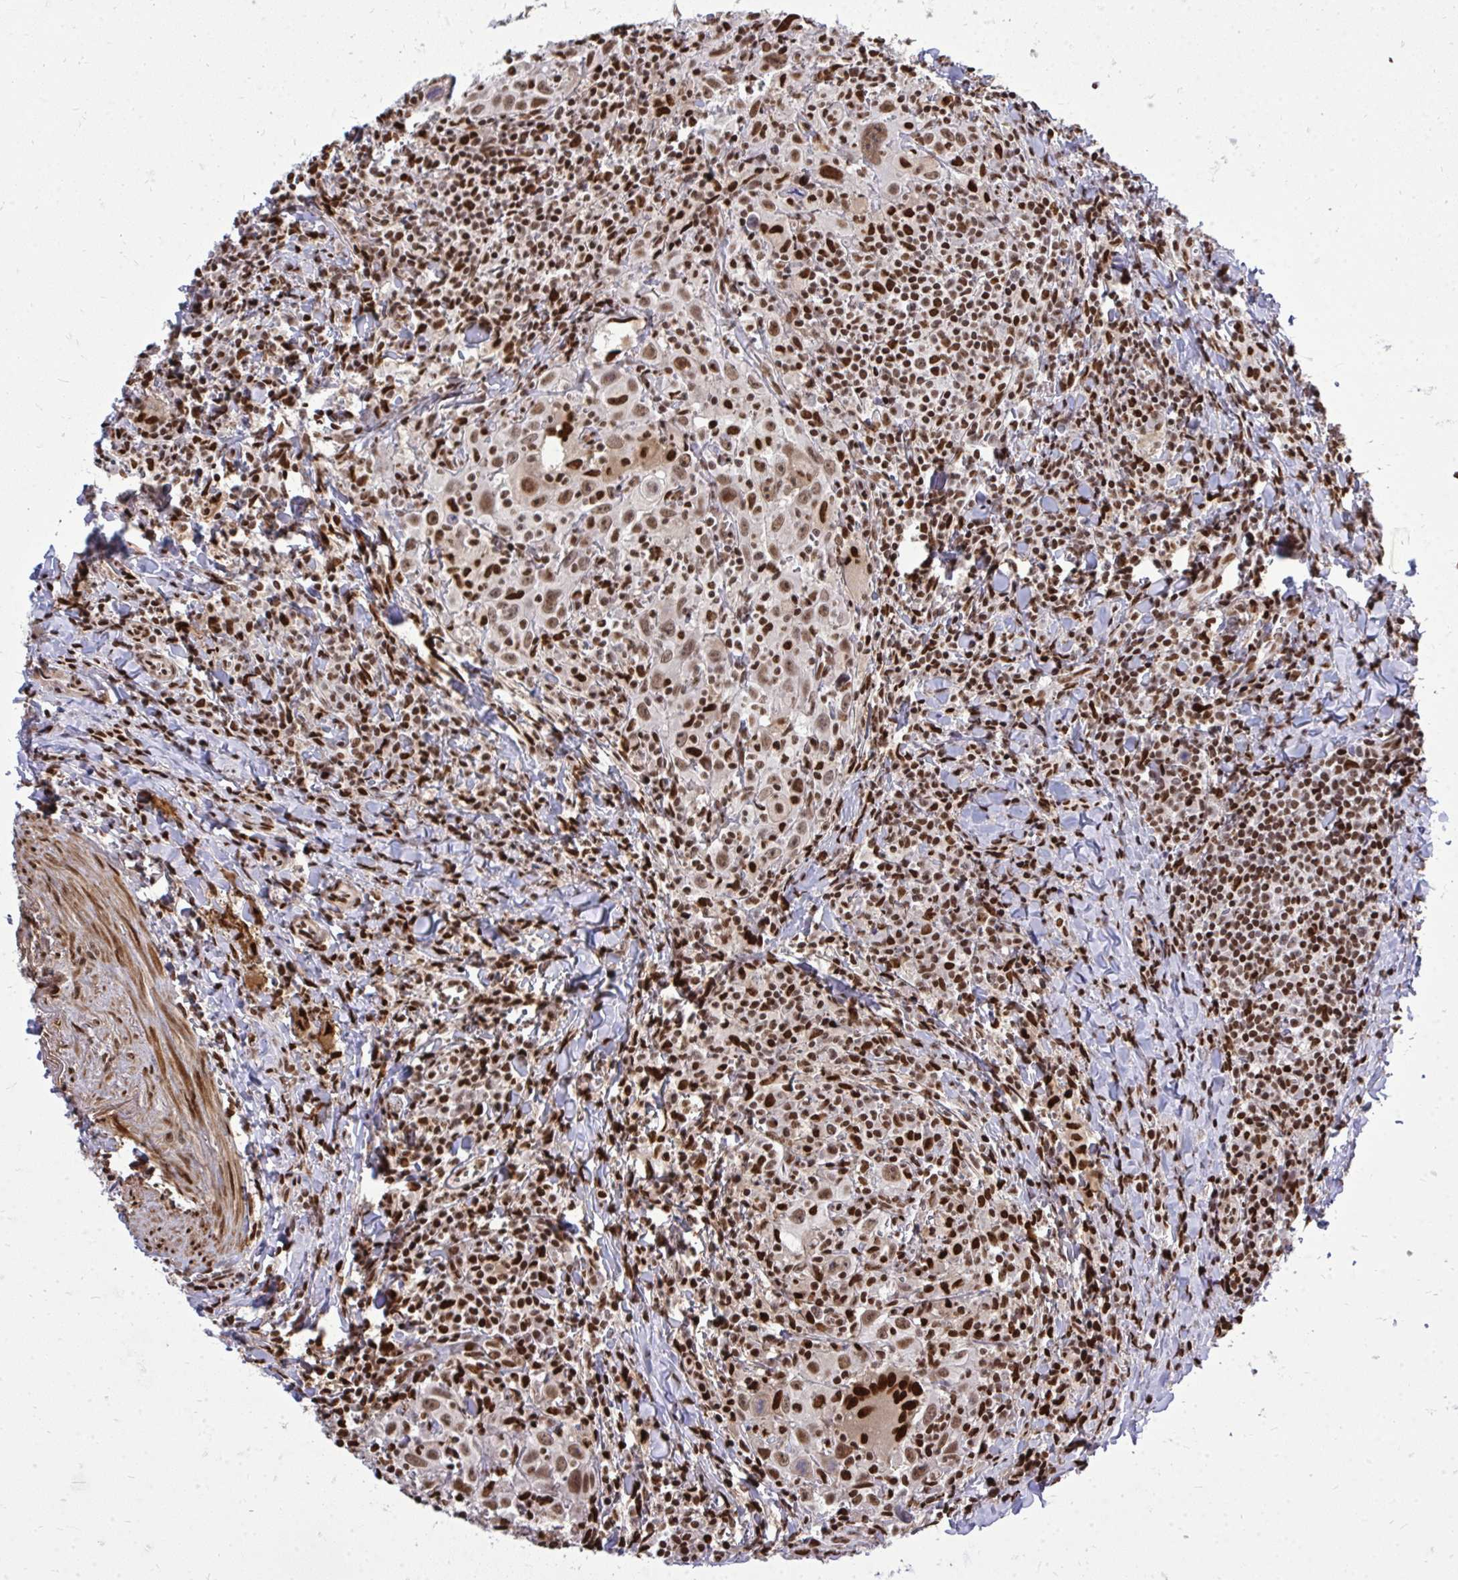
{"staining": {"intensity": "moderate", "quantity": ">75%", "location": "nuclear"}, "tissue": "head and neck cancer", "cell_type": "Tumor cells", "image_type": "cancer", "snomed": [{"axis": "morphology", "description": "Squamous cell carcinoma, NOS"}, {"axis": "topography", "description": "Head-Neck"}], "caption": "About >75% of tumor cells in human squamous cell carcinoma (head and neck) demonstrate moderate nuclear protein staining as visualized by brown immunohistochemical staining.", "gene": "TBL1Y", "patient": {"sex": "female", "age": 95}}